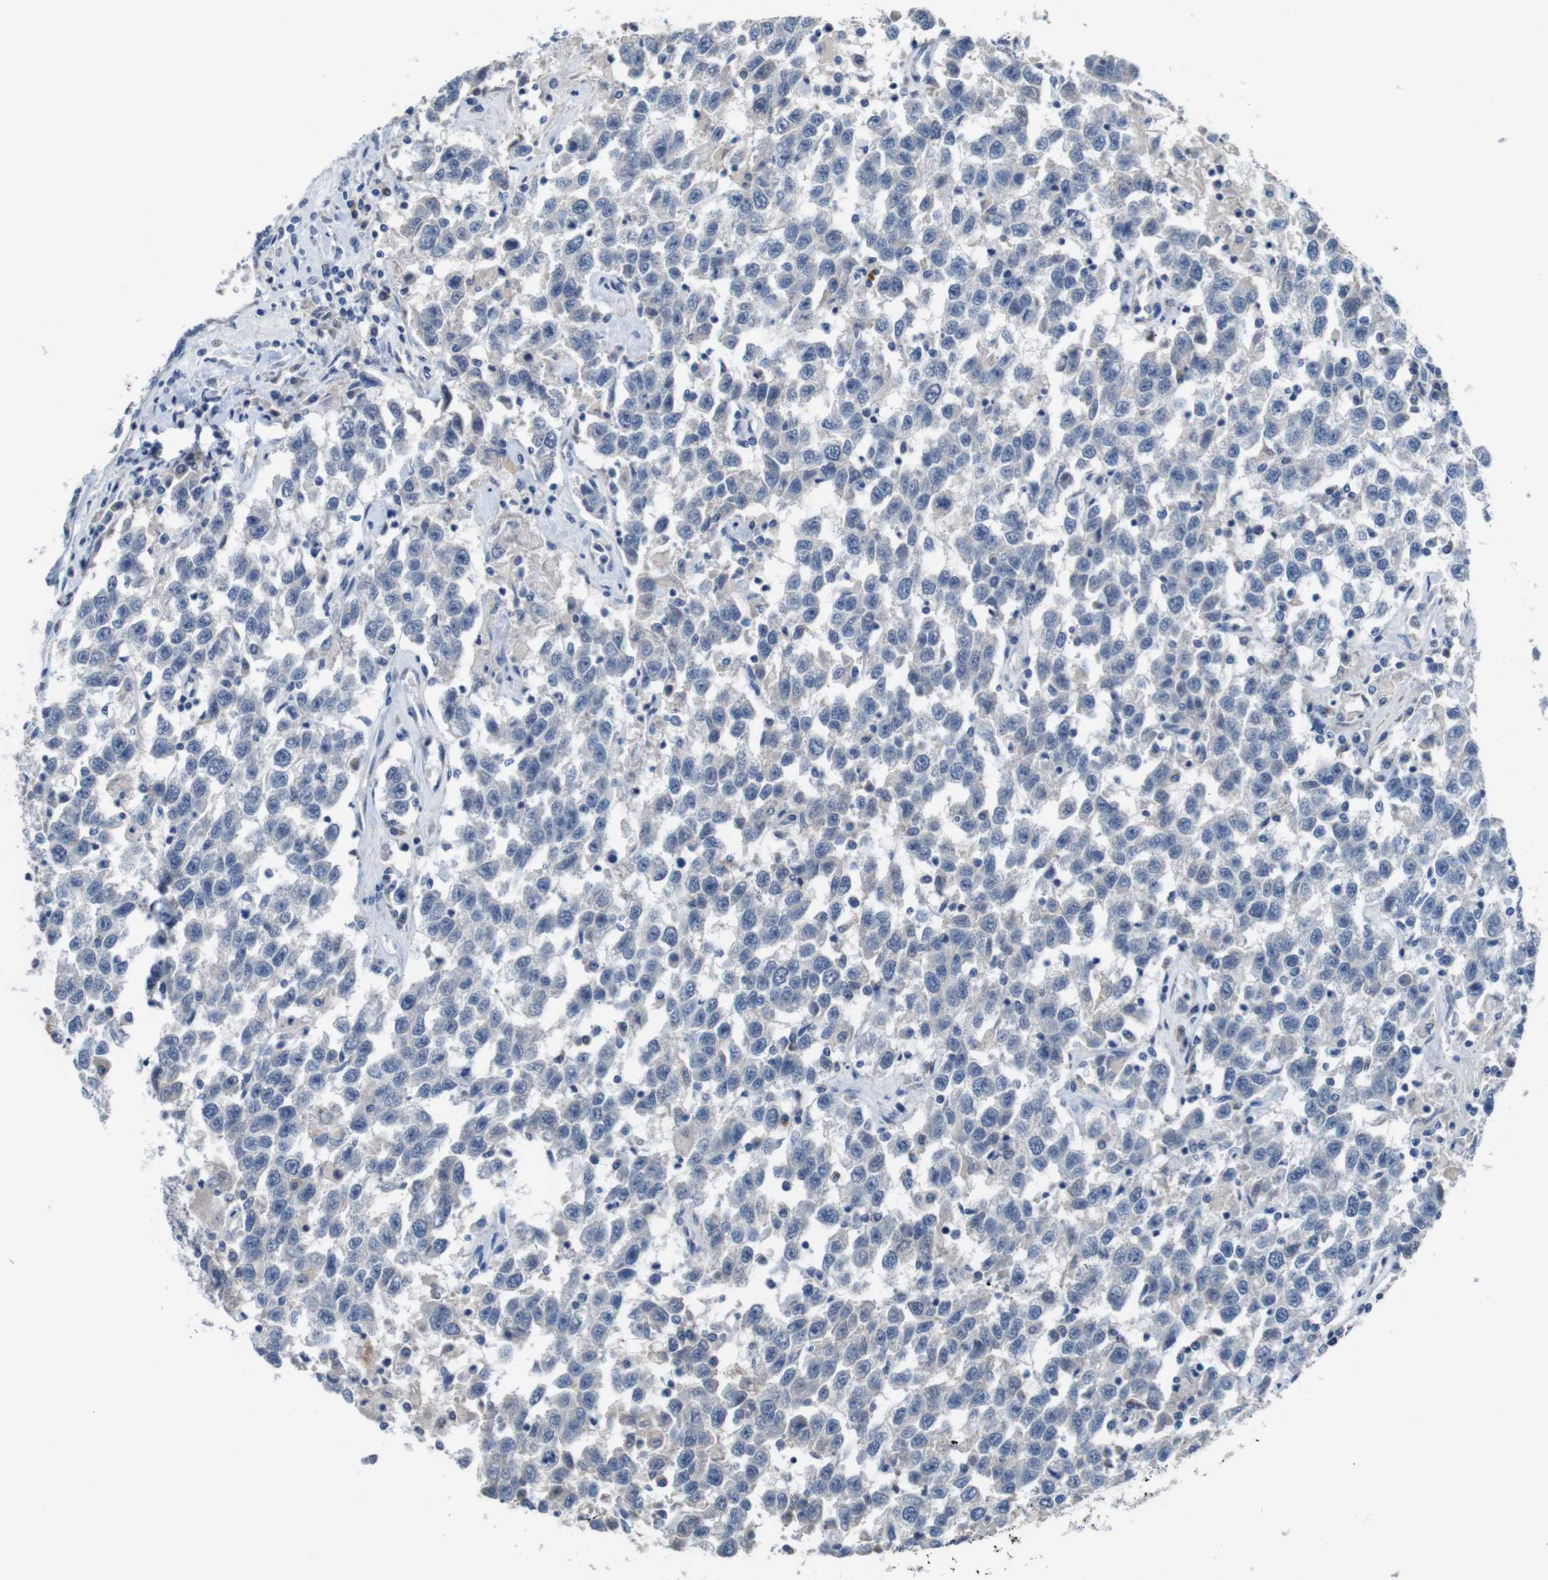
{"staining": {"intensity": "negative", "quantity": "none", "location": "none"}, "tissue": "testis cancer", "cell_type": "Tumor cells", "image_type": "cancer", "snomed": [{"axis": "morphology", "description": "Seminoma, NOS"}, {"axis": "topography", "description": "Testis"}], "caption": "Photomicrograph shows no protein staining in tumor cells of seminoma (testis) tissue.", "gene": "SLC2A8", "patient": {"sex": "male", "age": 41}}